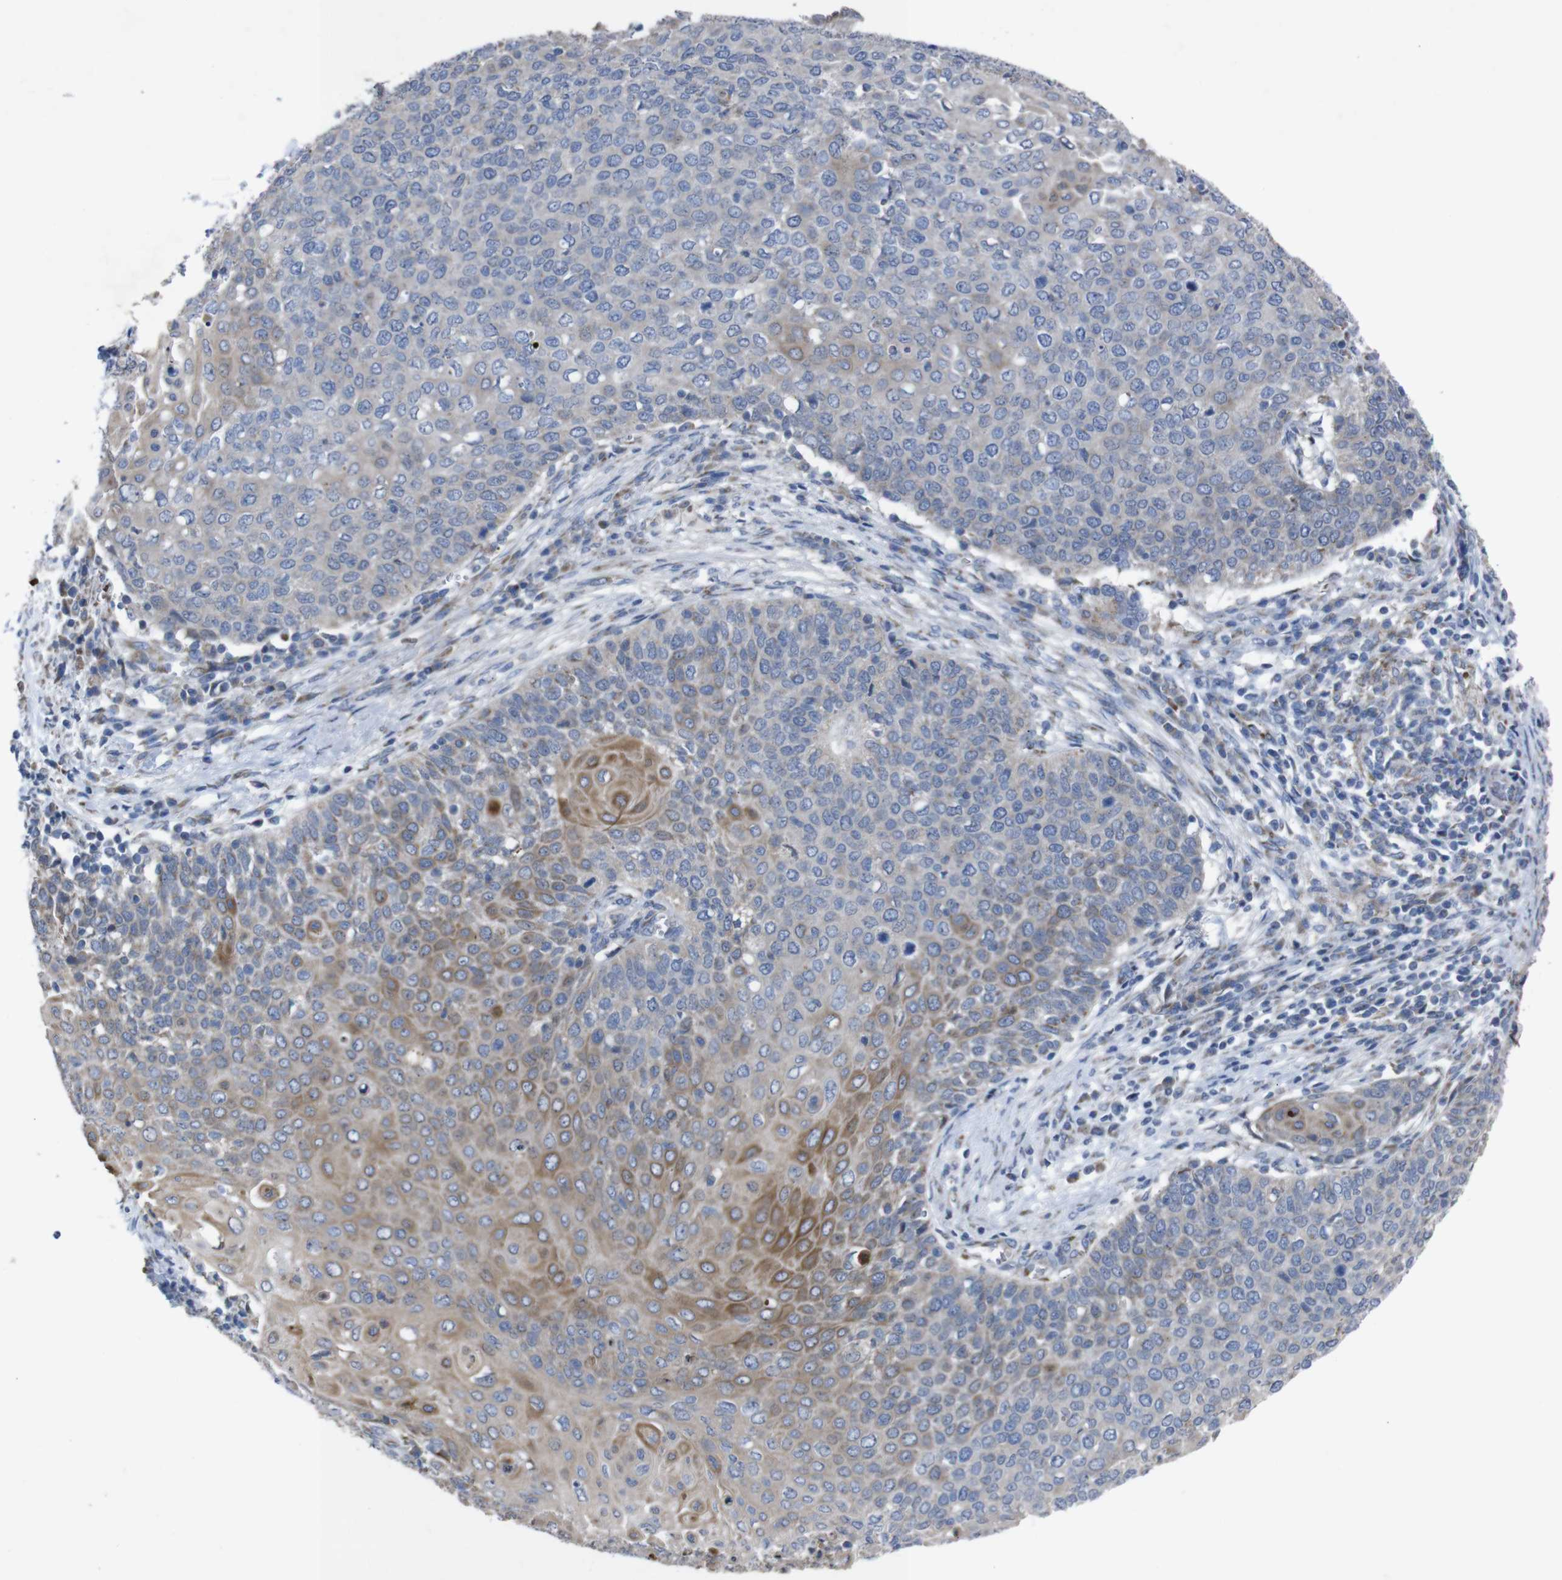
{"staining": {"intensity": "moderate", "quantity": "25%-75%", "location": "cytoplasmic/membranous"}, "tissue": "cervical cancer", "cell_type": "Tumor cells", "image_type": "cancer", "snomed": [{"axis": "morphology", "description": "Squamous cell carcinoma, NOS"}, {"axis": "topography", "description": "Cervix"}], "caption": "A photomicrograph showing moderate cytoplasmic/membranous expression in about 25%-75% of tumor cells in cervical cancer (squamous cell carcinoma), as visualized by brown immunohistochemical staining.", "gene": "CHST10", "patient": {"sex": "female", "age": 39}}